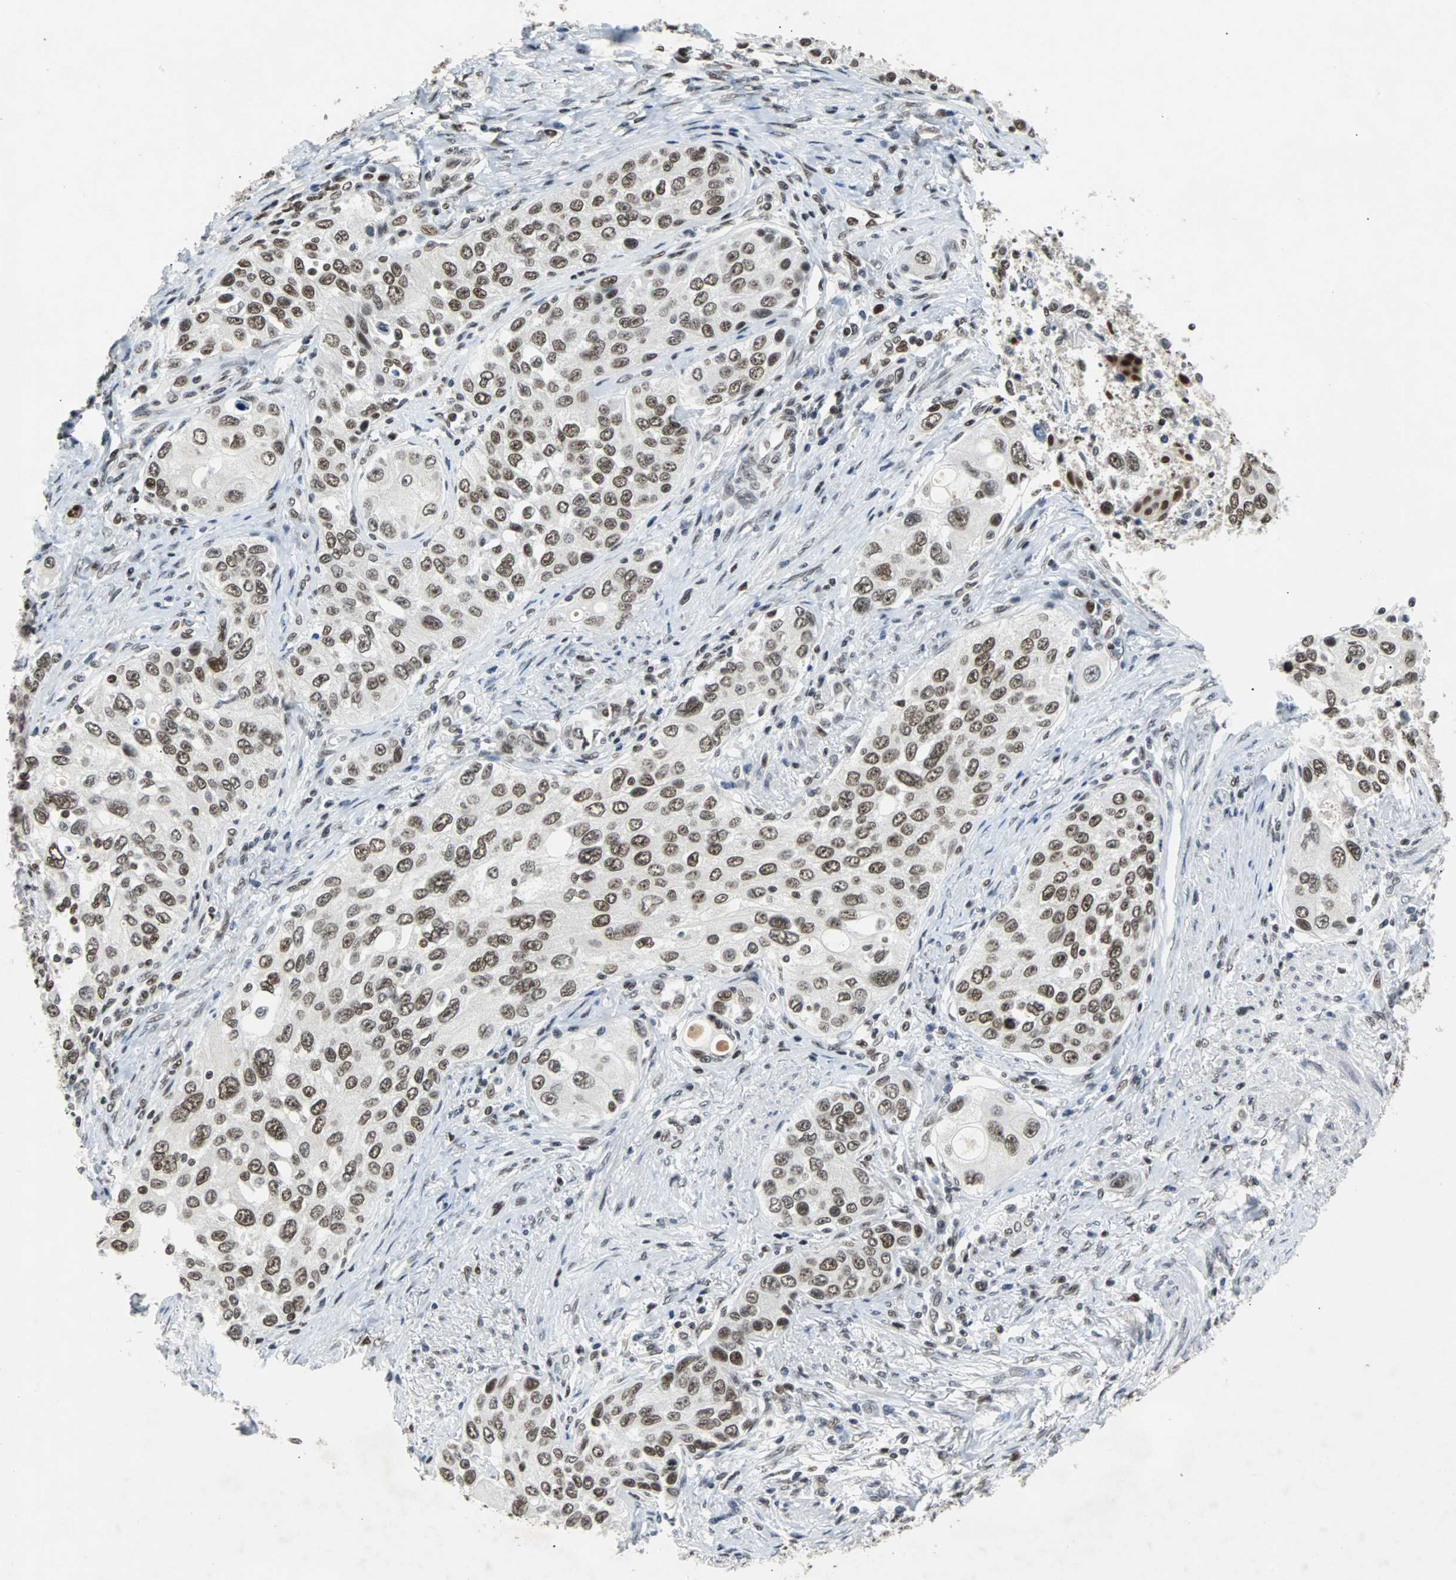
{"staining": {"intensity": "strong", "quantity": ">75%", "location": "nuclear"}, "tissue": "urothelial cancer", "cell_type": "Tumor cells", "image_type": "cancer", "snomed": [{"axis": "morphology", "description": "Urothelial carcinoma, High grade"}, {"axis": "topography", "description": "Urinary bladder"}], "caption": "Protein expression by IHC displays strong nuclear expression in about >75% of tumor cells in high-grade urothelial carcinoma.", "gene": "GATAD2A", "patient": {"sex": "female", "age": 56}}